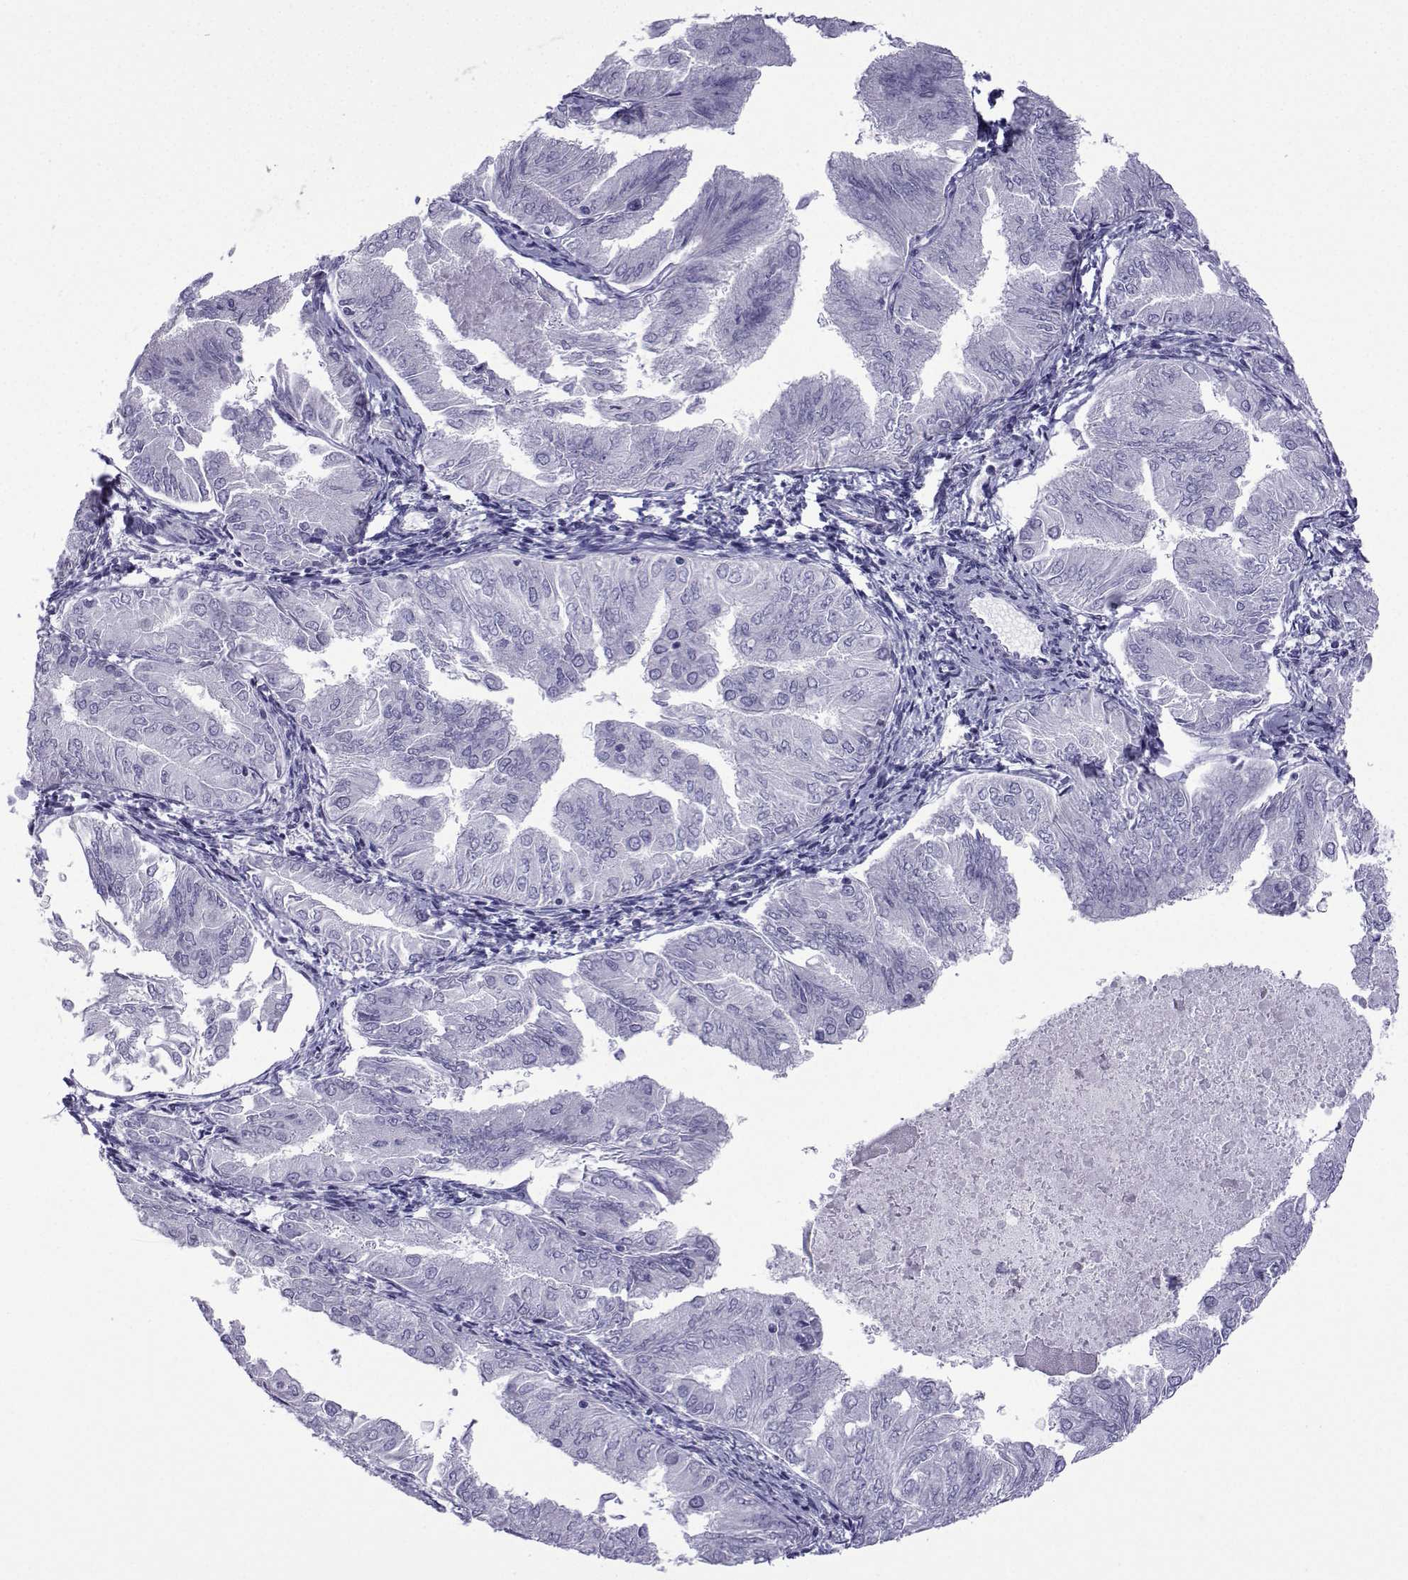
{"staining": {"intensity": "negative", "quantity": "none", "location": "none"}, "tissue": "endometrial cancer", "cell_type": "Tumor cells", "image_type": "cancer", "snomed": [{"axis": "morphology", "description": "Adenocarcinoma, NOS"}, {"axis": "topography", "description": "Endometrium"}], "caption": "An image of endometrial adenocarcinoma stained for a protein demonstrates no brown staining in tumor cells.", "gene": "TRIM46", "patient": {"sex": "female", "age": 53}}